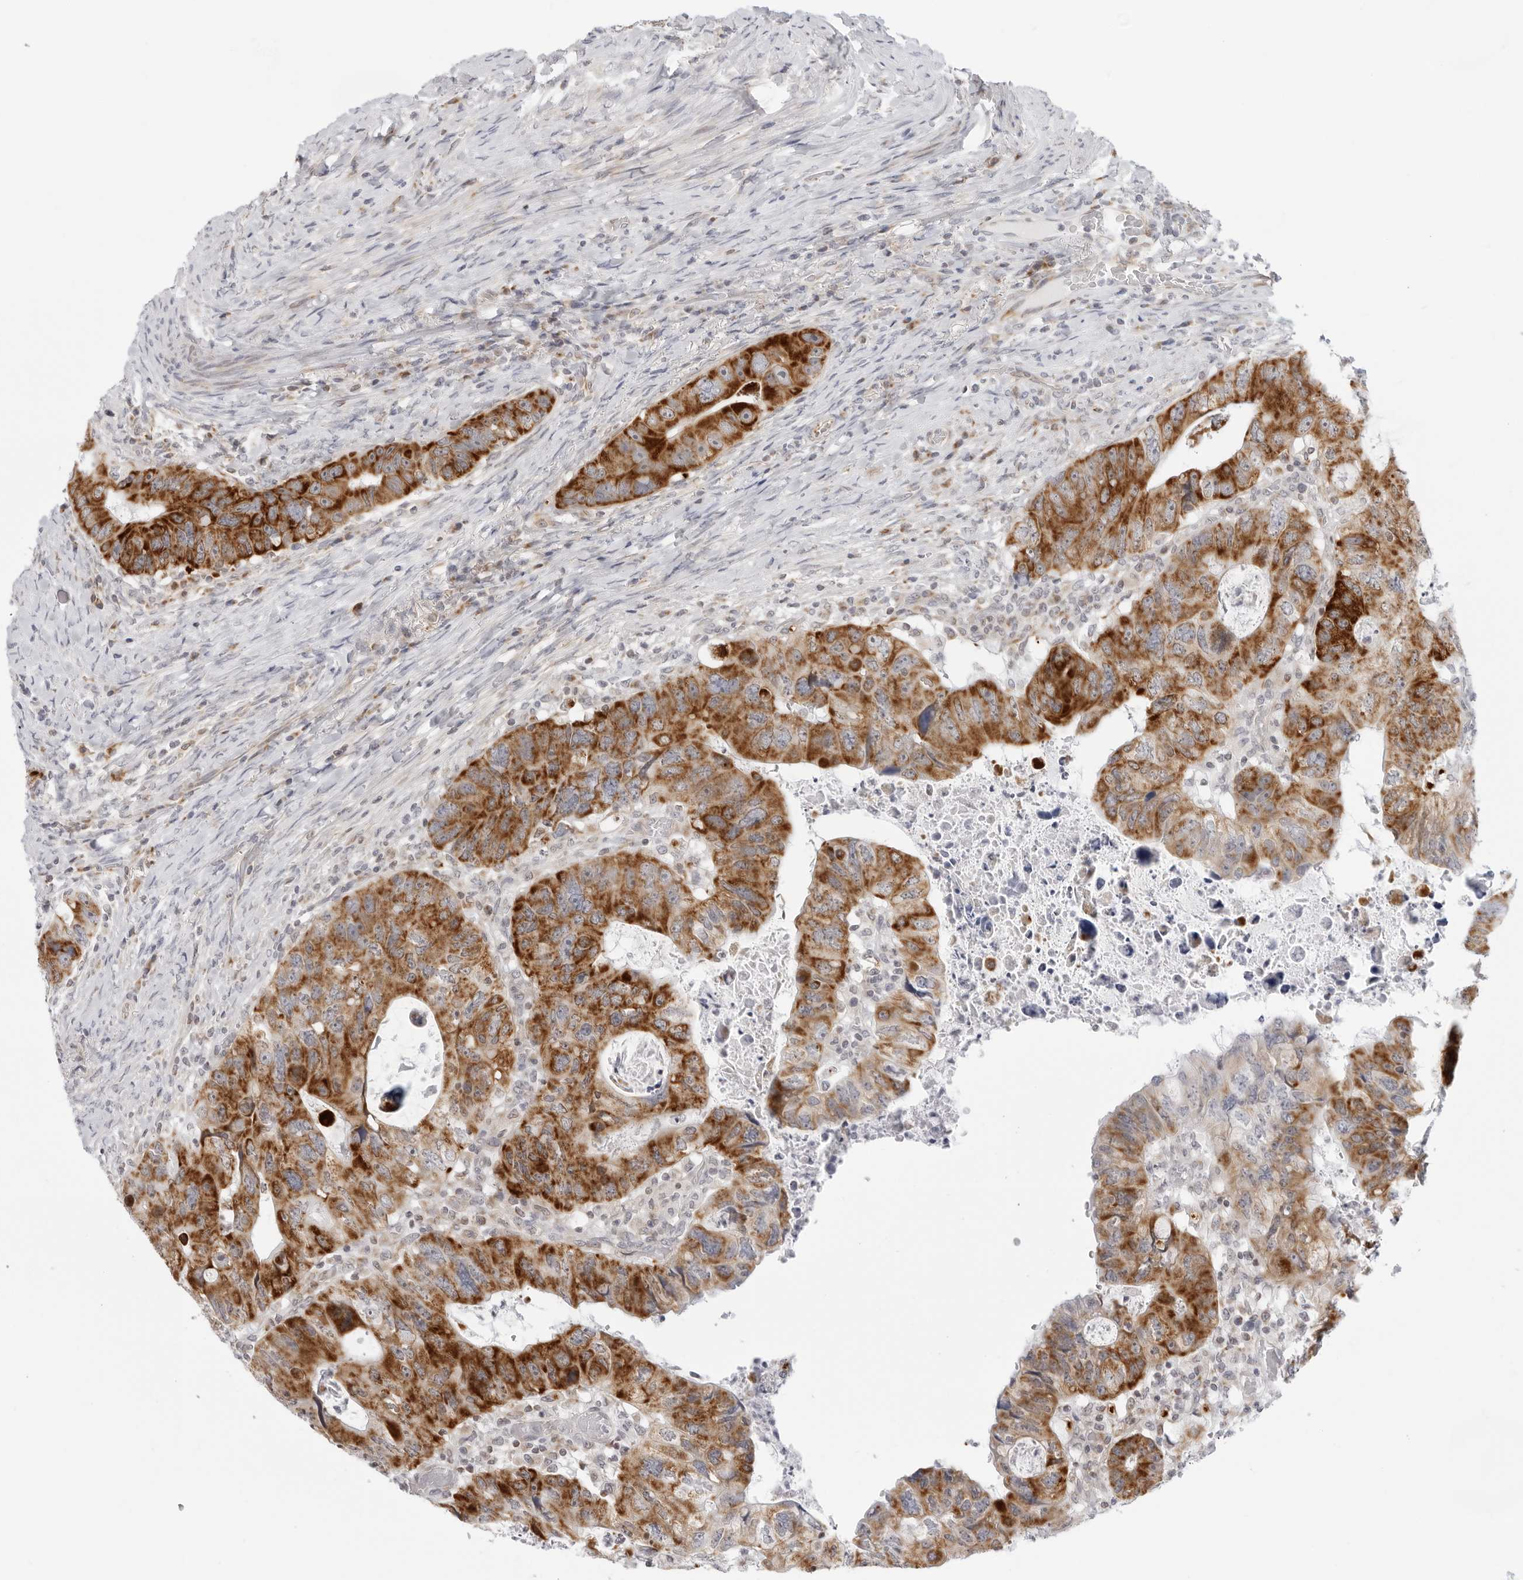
{"staining": {"intensity": "strong", "quantity": ">75%", "location": "cytoplasmic/membranous"}, "tissue": "colorectal cancer", "cell_type": "Tumor cells", "image_type": "cancer", "snomed": [{"axis": "morphology", "description": "Adenocarcinoma, NOS"}, {"axis": "topography", "description": "Rectum"}], "caption": "Immunohistochemical staining of adenocarcinoma (colorectal) reveals high levels of strong cytoplasmic/membranous protein expression in about >75% of tumor cells.", "gene": "CIART", "patient": {"sex": "male", "age": 59}}